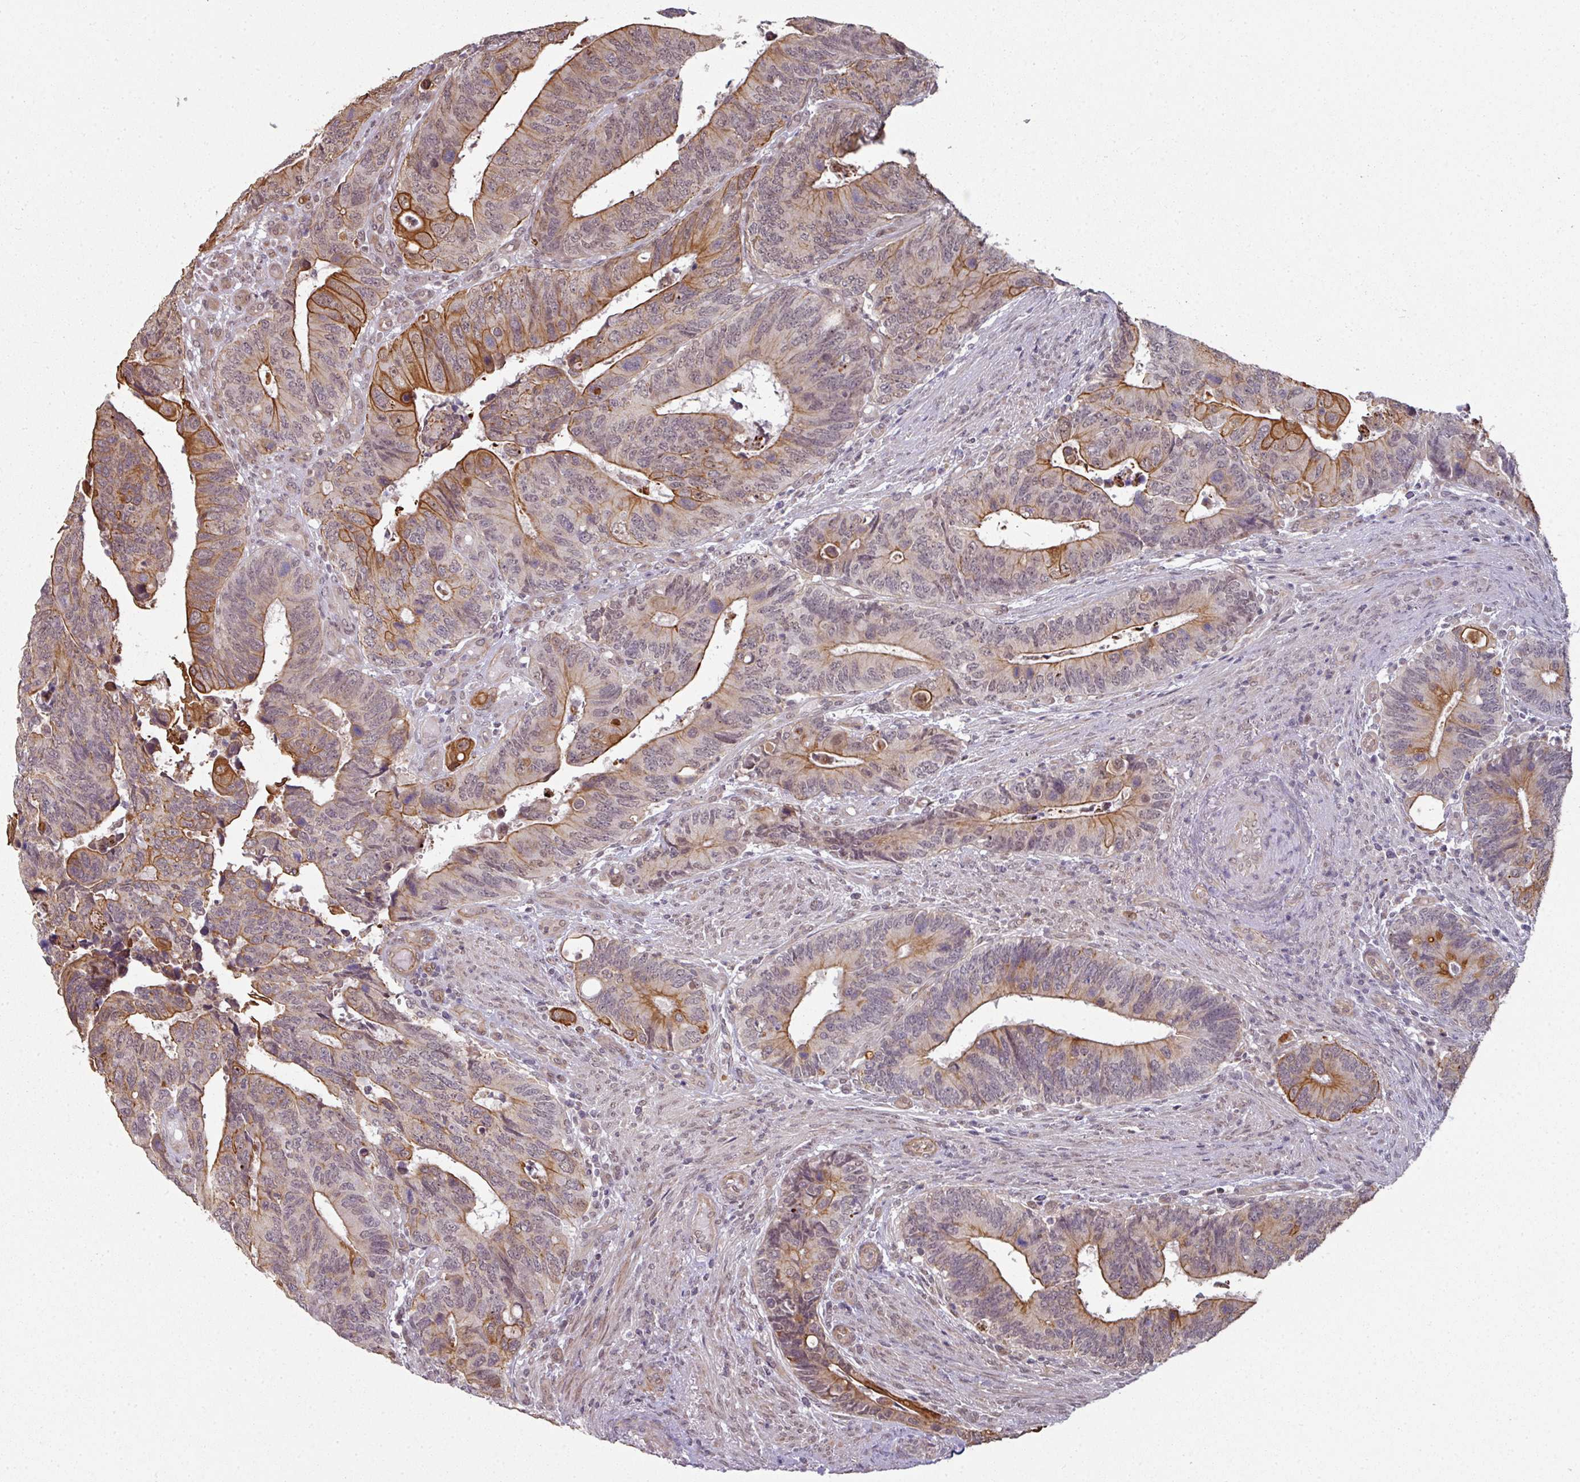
{"staining": {"intensity": "moderate", "quantity": "25%-75%", "location": "cytoplasmic/membranous"}, "tissue": "colorectal cancer", "cell_type": "Tumor cells", "image_type": "cancer", "snomed": [{"axis": "morphology", "description": "Adenocarcinoma, NOS"}, {"axis": "topography", "description": "Colon"}], "caption": "Immunohistochemical staining of human colorectal adenocarcinoma displays moderate cytoplasmic/membranous protein staining in approximately 25%-75% of tumor cells.", "gene": "GTF2H3", "patient": {"sex": "male", "age": 87}}